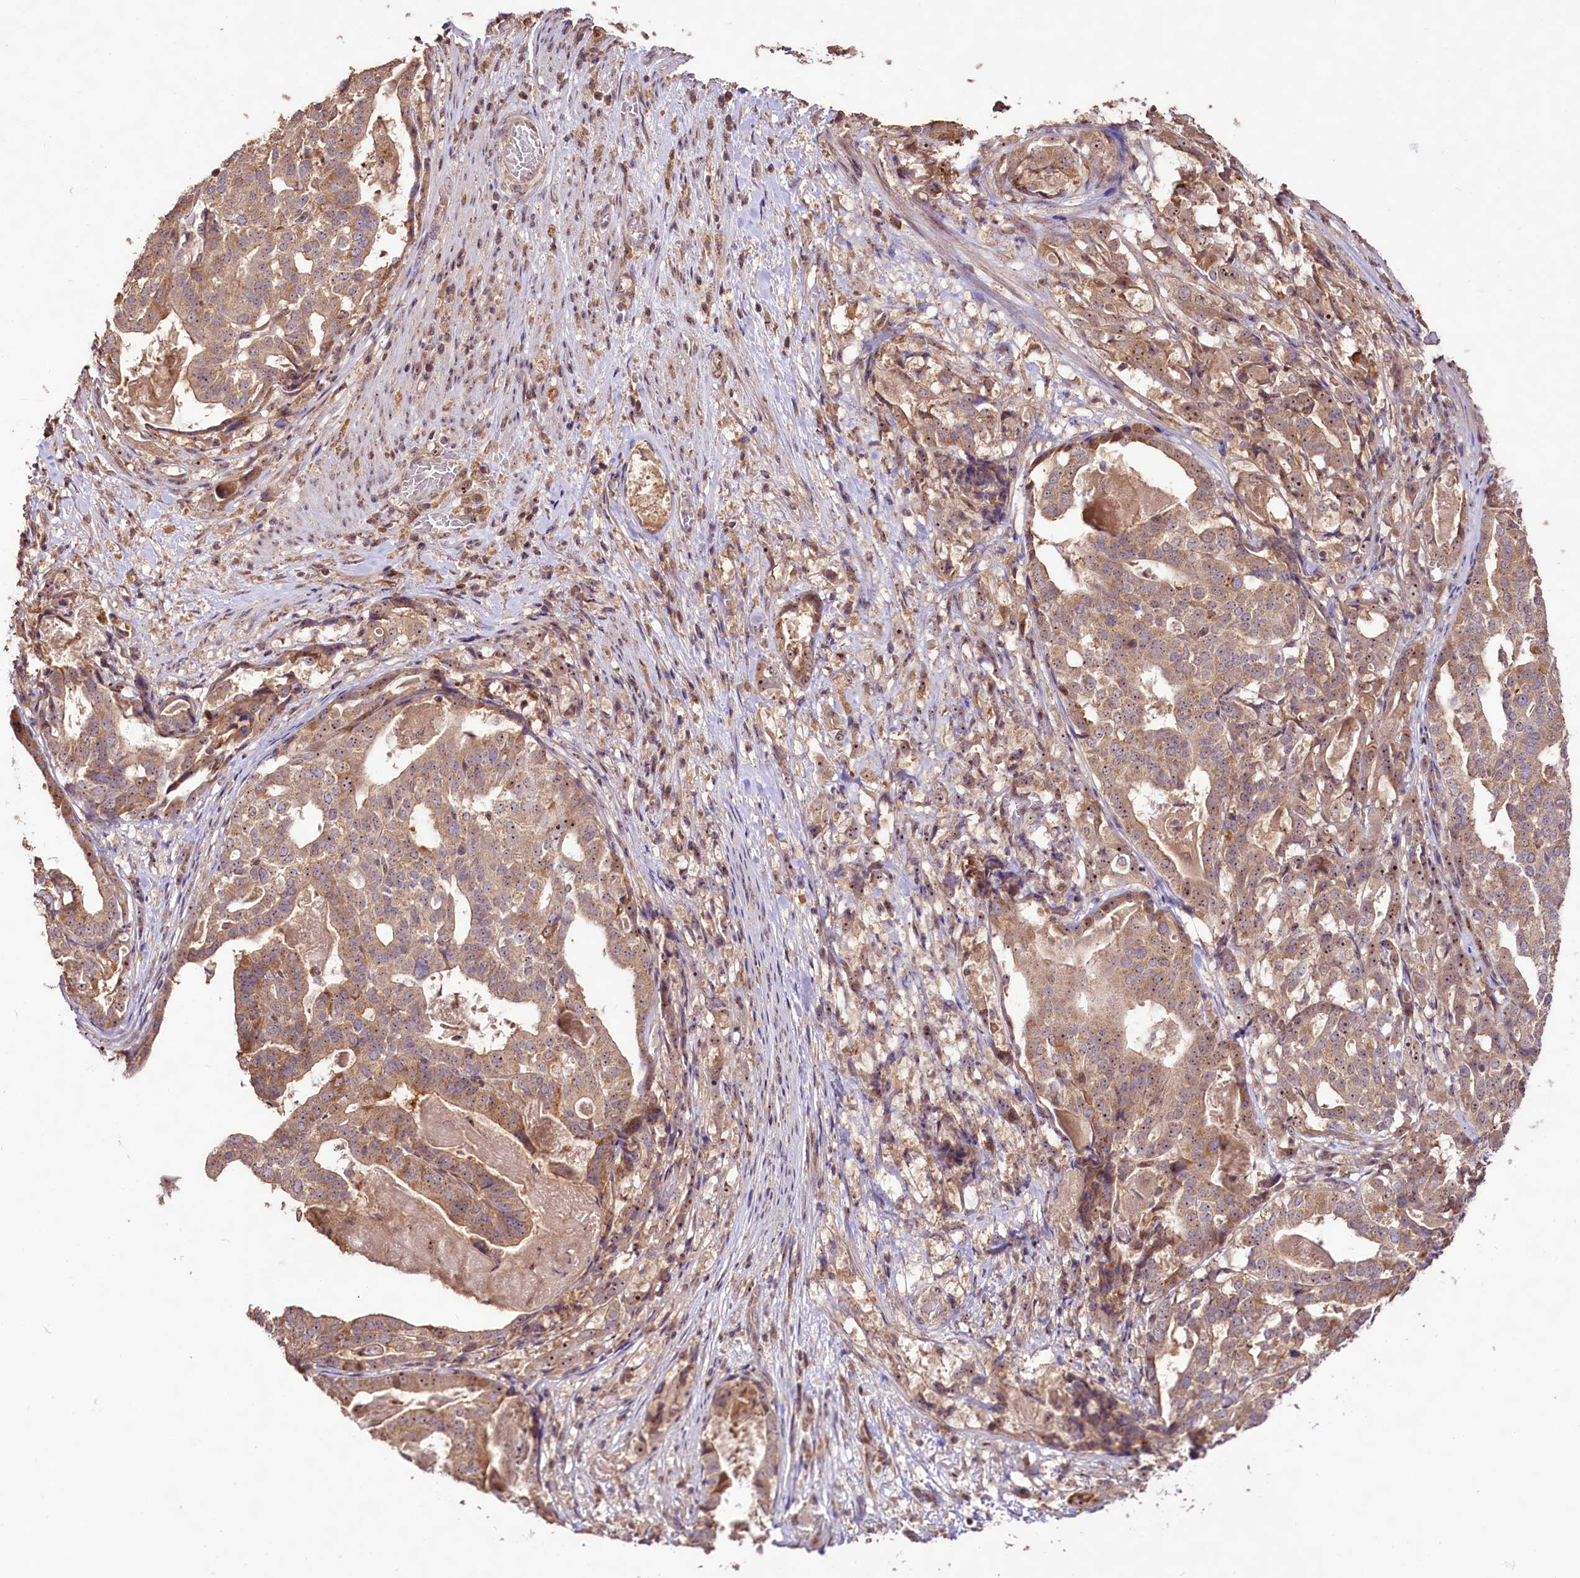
{"staining": {"intensity": "moderate", "quantity": ">75%", "location": "cytoplasmic/membranous,nuclear"}, "tissue": "stomach cancer", "cell_type": "Tumor cells", "image_type": "cancer", "snomed": [{"axis": "morphology", "description": "Adenocarcinoma, NOS"}, {"axis": "topography", "description": "Stomach"}], "caption": "Immunohistochemistry (IHC) photomicrograph of neoplastic tissue: stomach cancer stained using immunohistochemistry reveals medium levels of moderate protein expression localized specifically in the cytoplasmic/membranous and nuclear of tumor cells, appearing as a cytoplasmic/membranous and nuclear brown color.", "gene": "RRP8", "patient": {"sex": "male", "age": 48}}